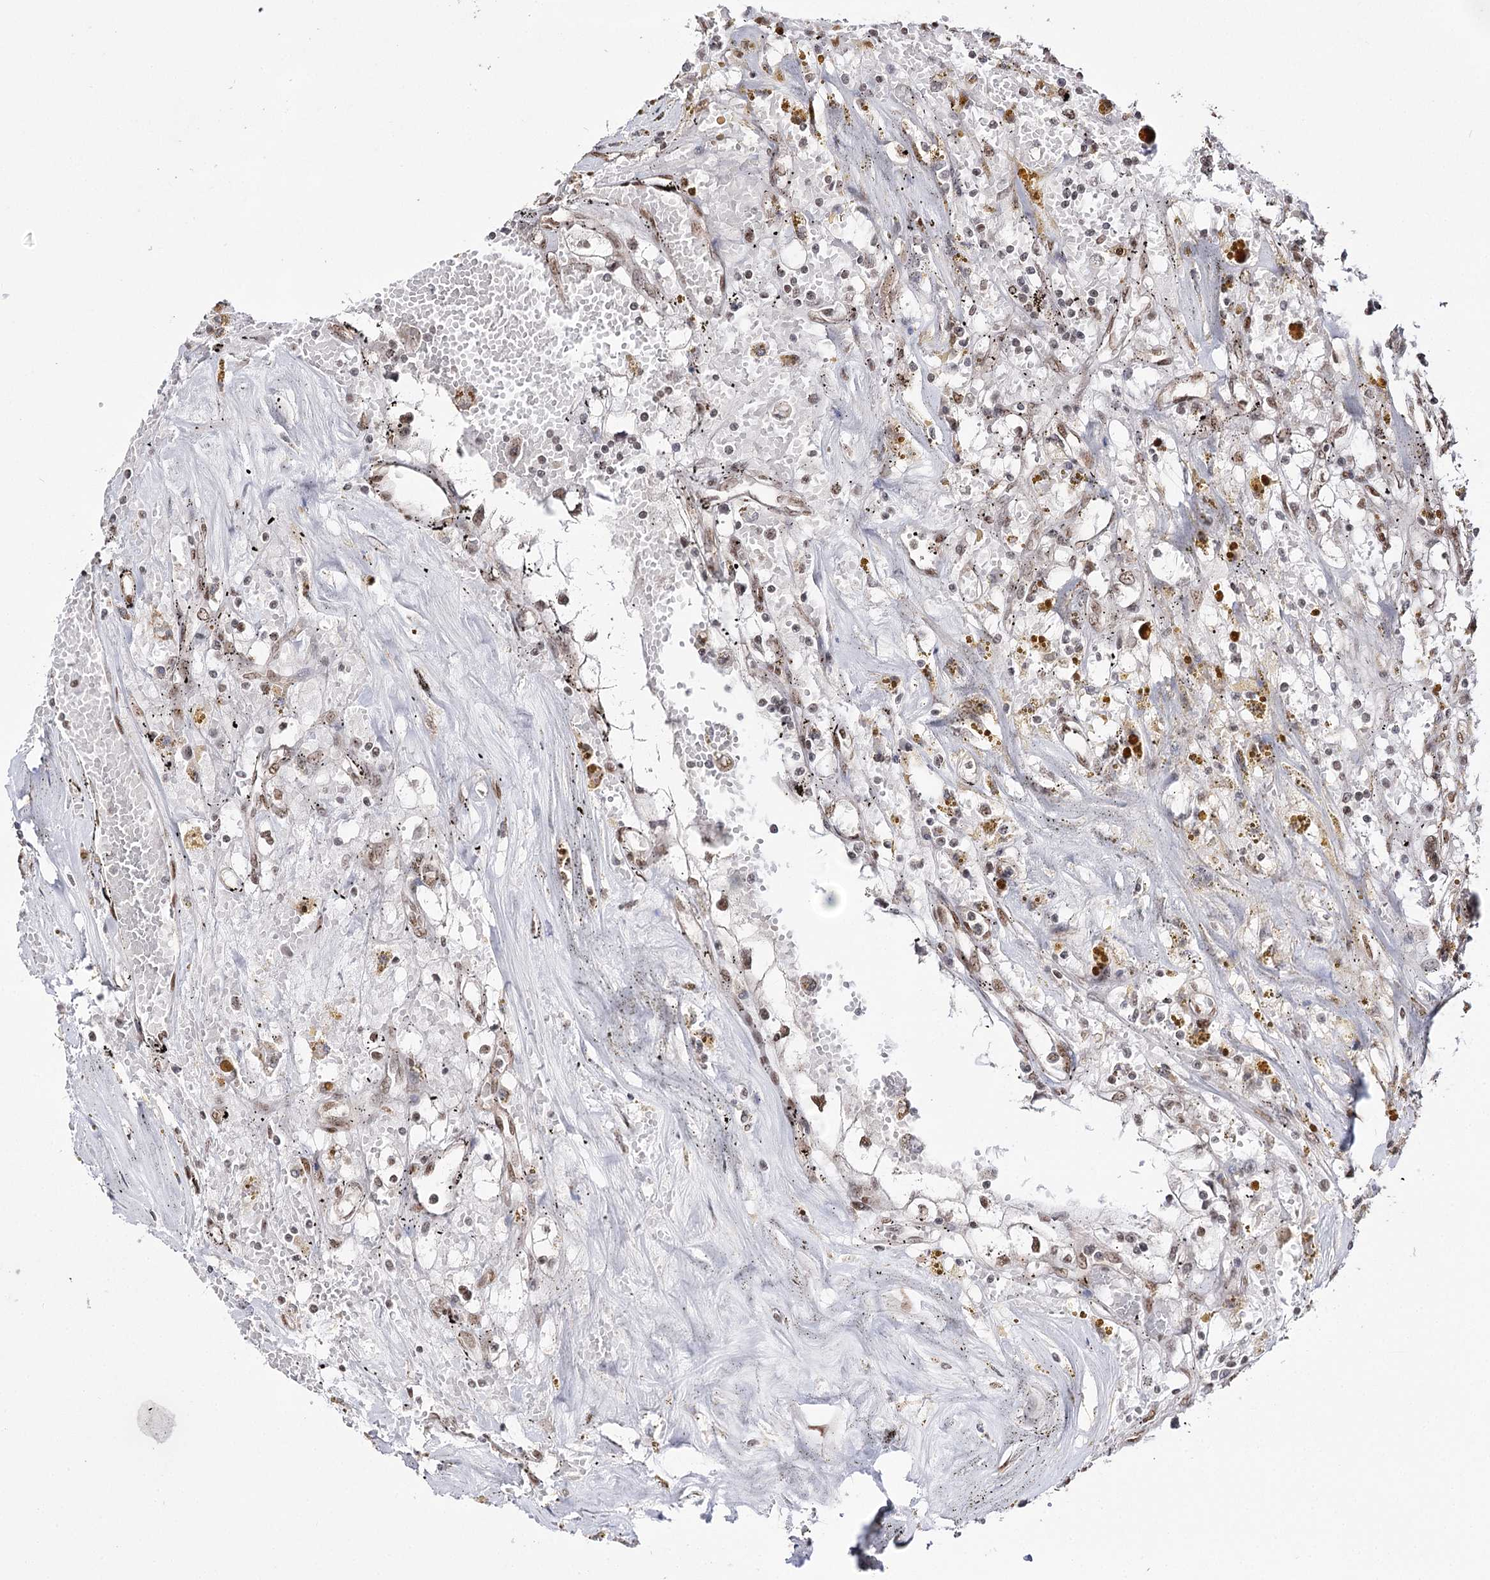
{"staining": {"intensity": "weak", "quantity": "25%-75%", "location": "nuclear"}, "tissue": "renal cancer", "cell_type": "Tumor cells", "image_type": "cancer", "snomed": [{"axis": "morphology", "description": "Adenocarcinoma, NOS"}, {"axis": "topography", "description": "Kidney"}], "caption": "Tumor cells reveal low levels of weak nuclear positivity in approximately 25%-75% of cells in human adenocarcinoma (renal). (DAB = brown stain, brightfield microscopy at high magnification).", "gene": "VGLL4", "patient": {"sex": "male", "age": 56}}